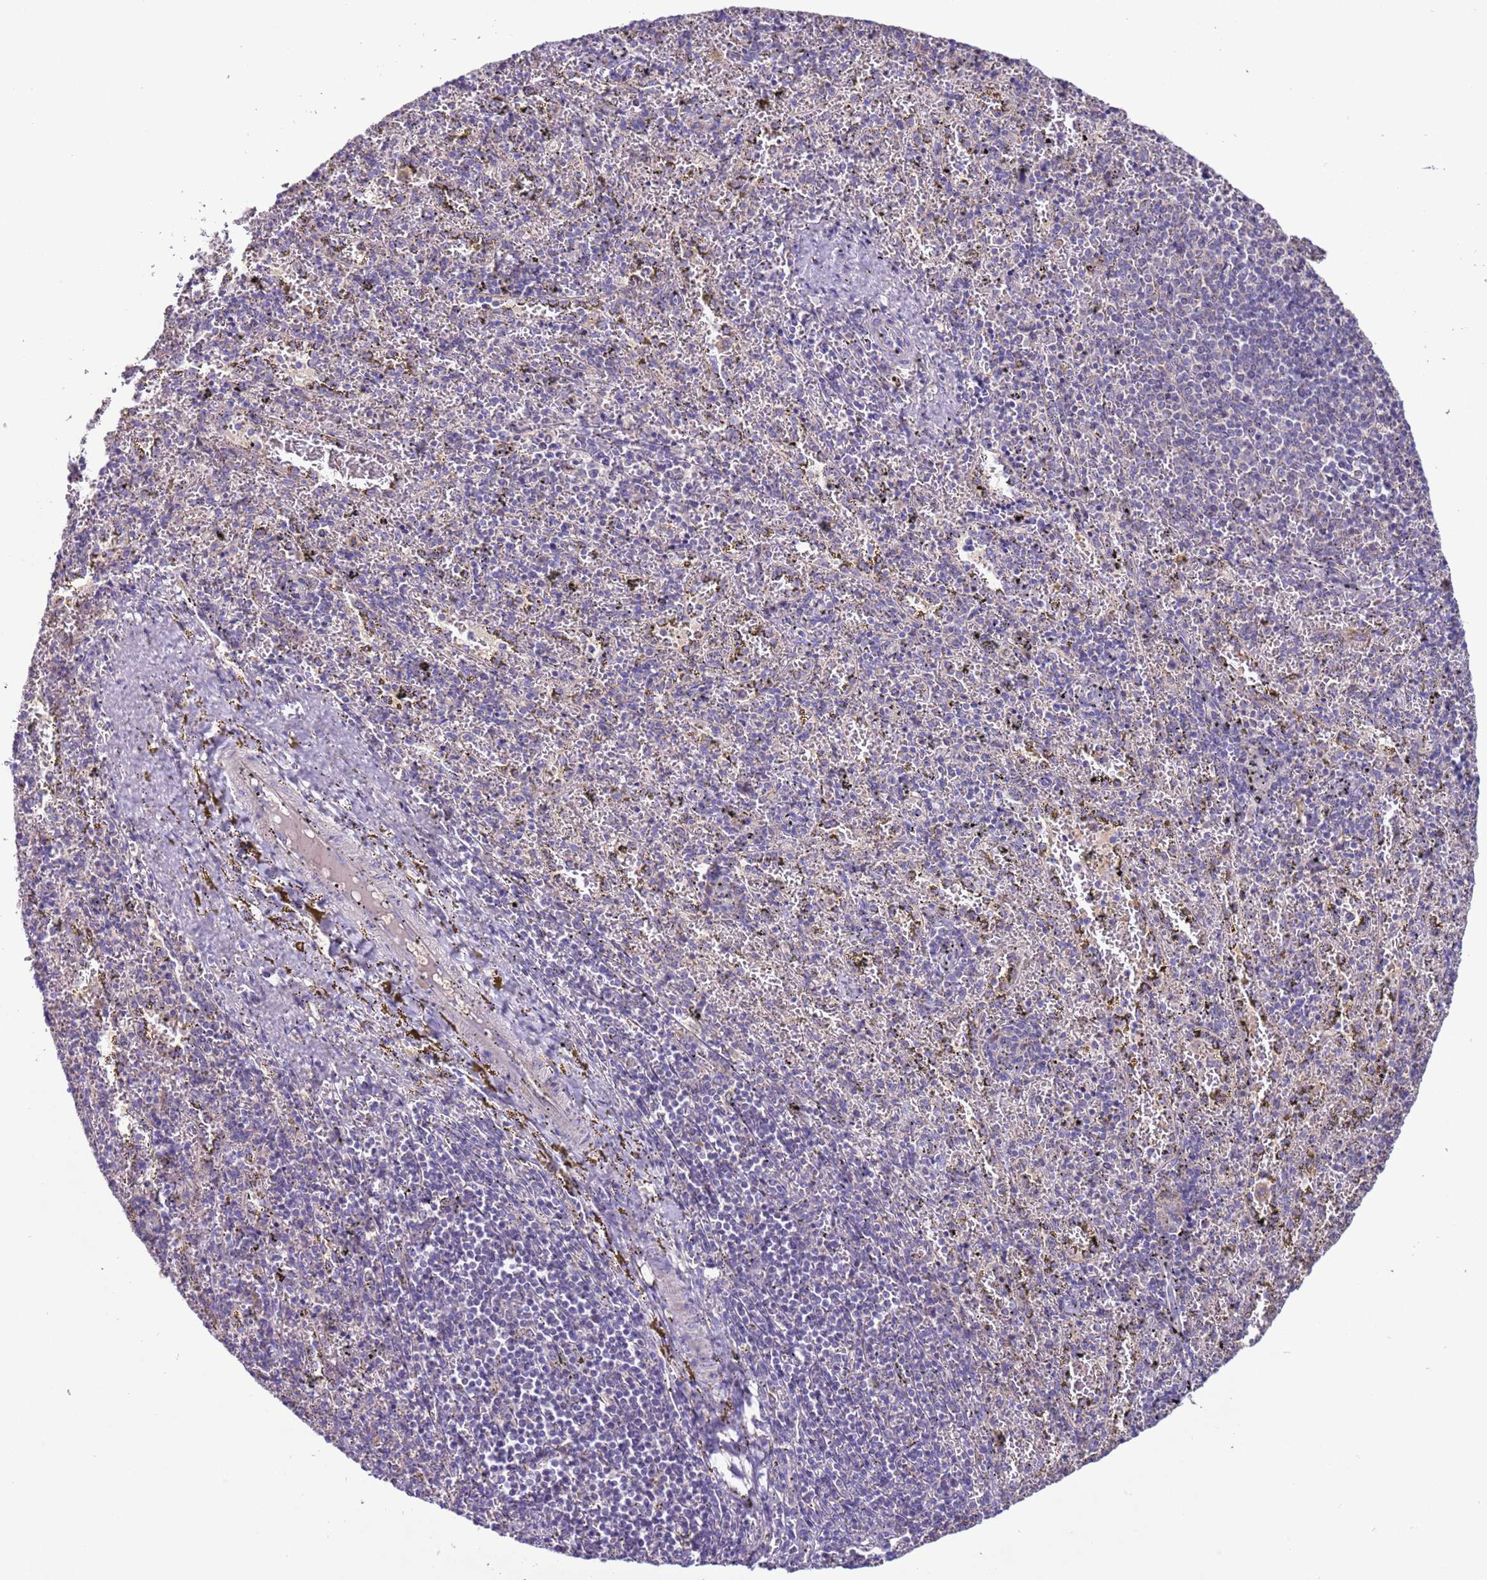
{"staining": {"intensity": "negative", "quantity": "none", "location": "none"}, "tissue": "spleen", "cell_type": "Cells in red pulp", "image_type": "normal", "snomed": [{"axis": "morphology", "description": "Normal tissue, NOS"}, {"axis": "topography", "description": "Spleen"}], "caption": "The IHC photomicrograph has no significant expression in cells in red pulp of spleen. The staining is performed using DAB brown chromogen with nuclei counter-stained in using hematoxylin.", "gene": "UQCRQ", "patient": {"sex": "male", "age": 11}}